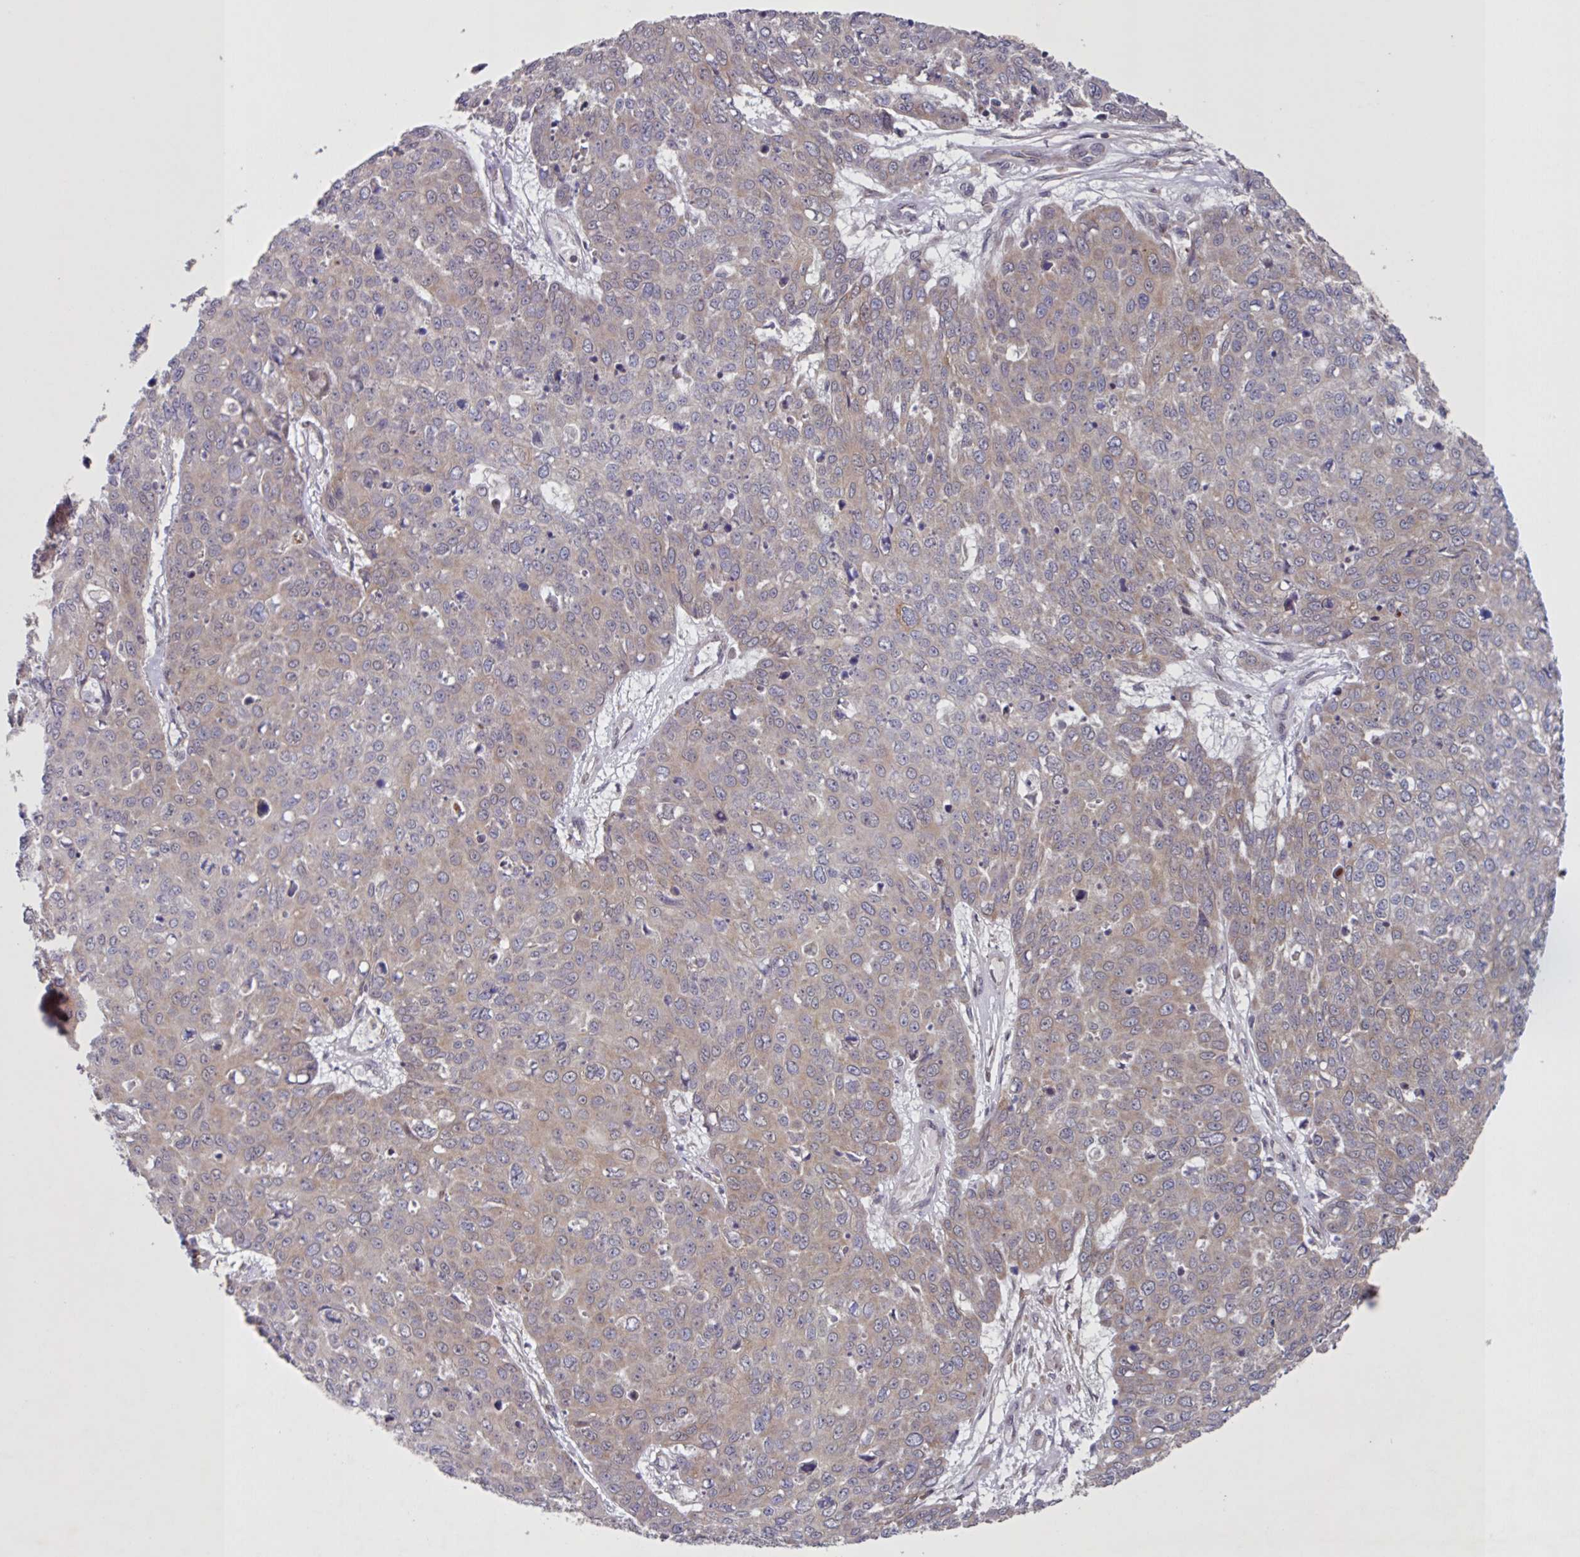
{"staining": {"intensity": "weak", "quantity": "25%-75%", "location": "cytoplasmic/membranous"}, "tissue": "skin cancer", "cell_type": "Tumor cells", "image_type": "cancer", "snomed": [{"axis": "morphology", "description": "Squamous cell carcinoma, NOS"}, {"axis": "topography", "description": "Skin"}], "caption": "Immunohistochemistry (DAB) staining of skin cancer displays weak cytoplasmic/membranous protein positivity in approximately 25%-75% of tumor cells. The protein is shown in brown color, while the nuclei are stained blue.", "gene": "CAMLG", "patient": {"sex": "male", "age": 71}}